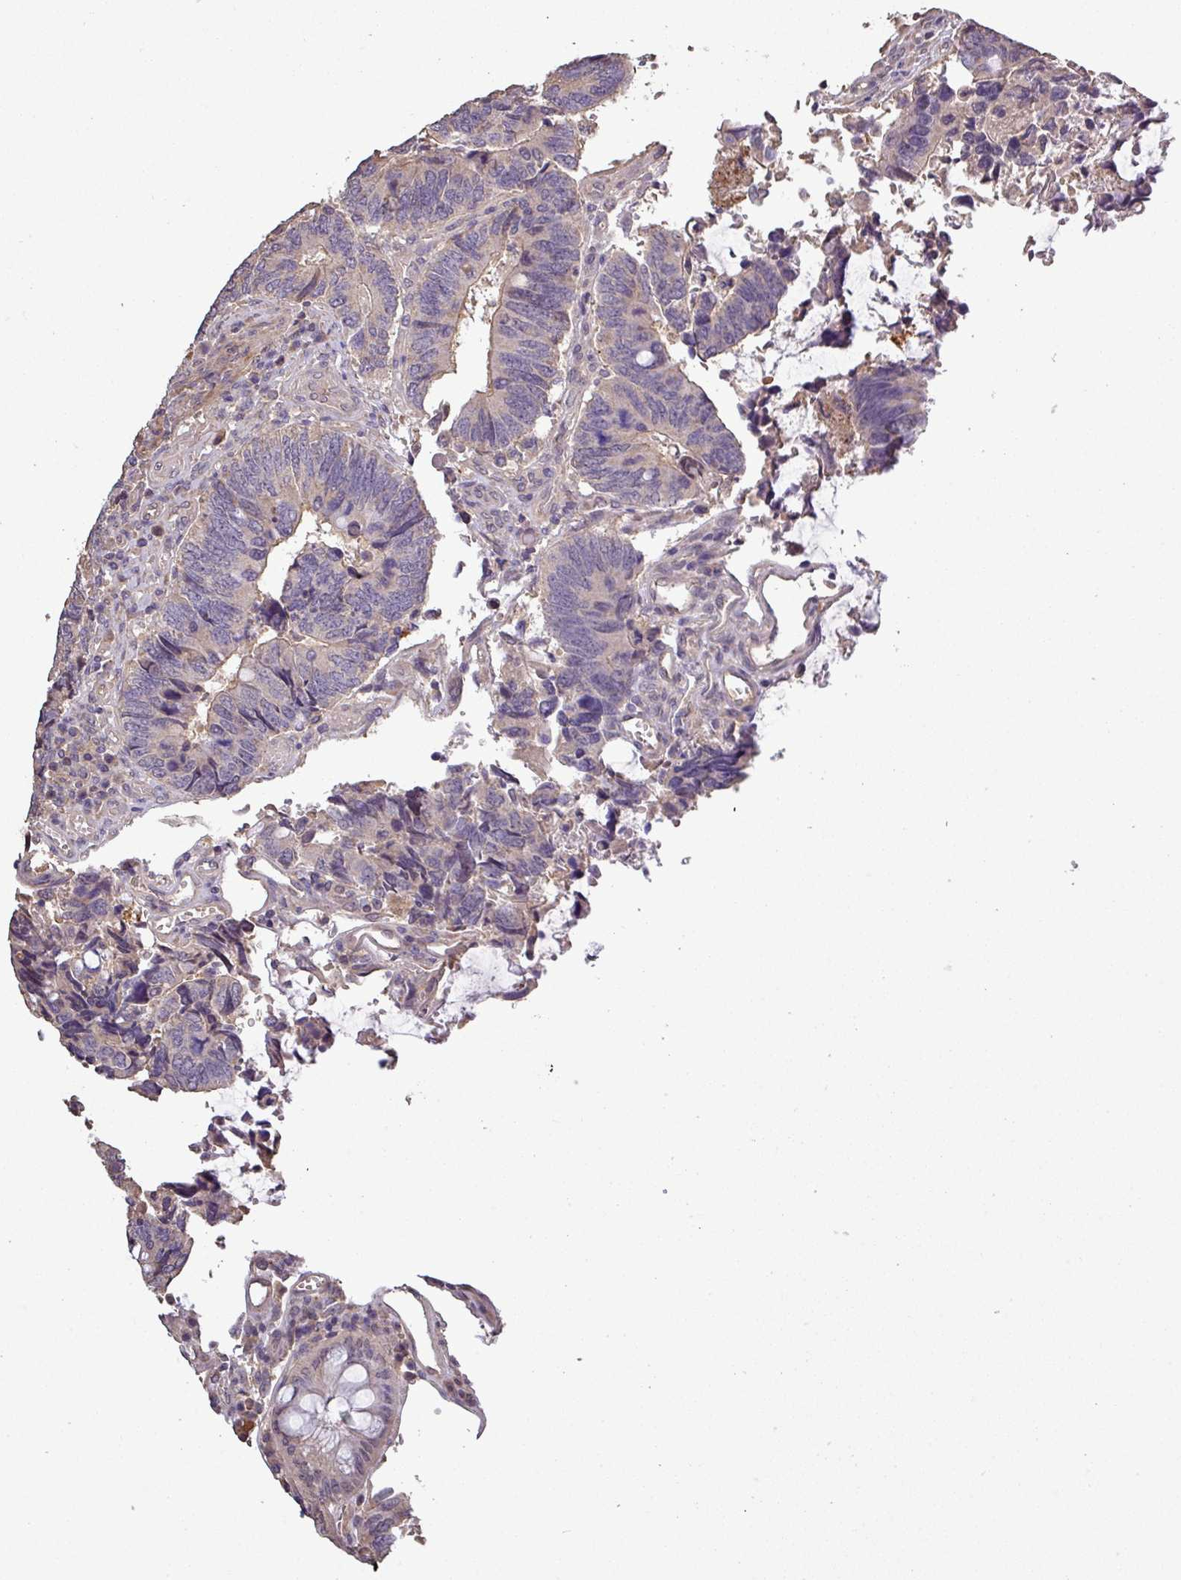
{"staining": {"intensity": "moderate", "quantity": "<25%", "location": "cytoplasmic/membranous"}, "tissue": "colorectal cancer", "cell_type": "Tumor cells", "image_type": "cancer", "snomed": [{"axis": "morphology", "description": "Adenocarcinoma, NOS"}, {"axis": "topography", "description": "Colon"}], "caption": "This image shows adenocarcinoma (colorectal) stained with immunohistochemistry (IHC) to label a protein in brown. The cytoplasmic/membranous of tumor cells show moderate positivity for the protein. Nuclei are counter-stained blue.", "gene": "ISLR", "patient": {"sex": "male", "age": 87}}